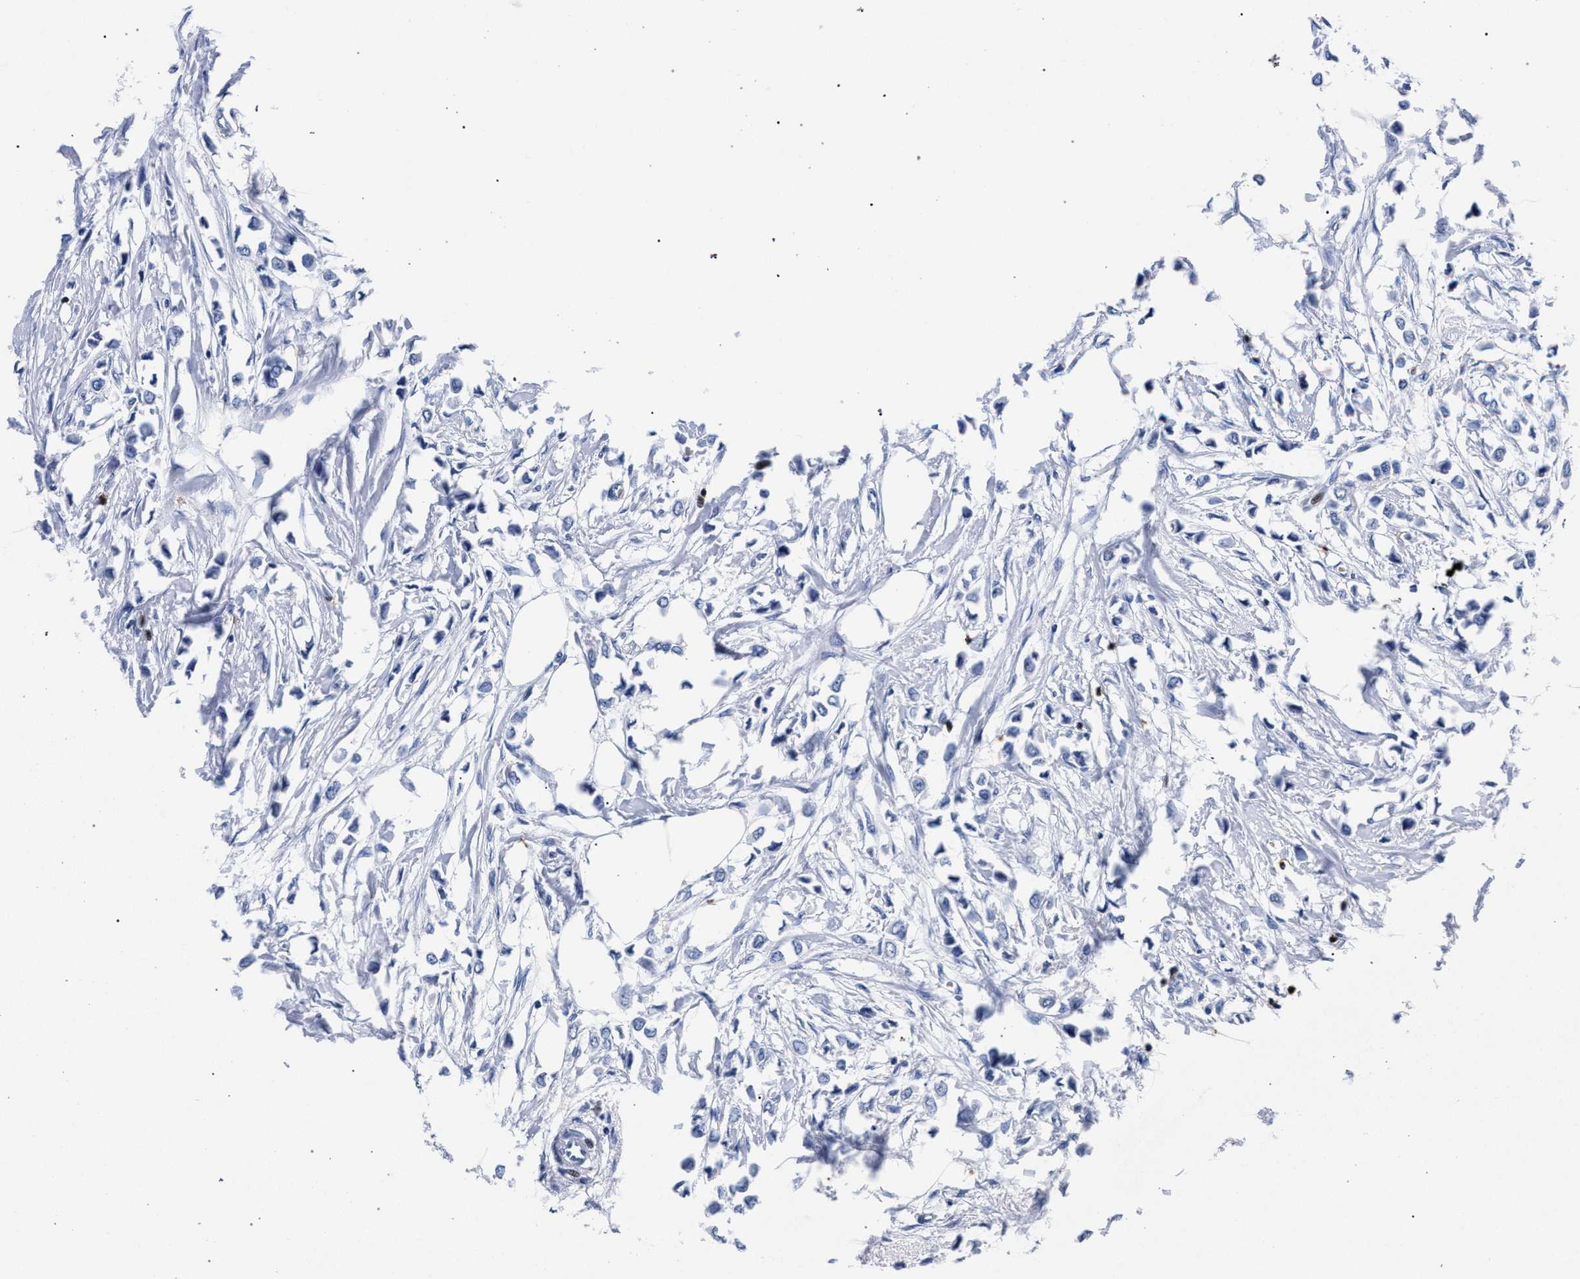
{"staining": {"intensity": "negative", "quantity": "none", "location": "none"}, "tissue": "breast cancer", "cell_type": "Tumor cells", "image_type": "cancer", "snomed": [{"axis": "morphology", "description": "Lobular carcinoma"}, {"axis": "topography", "description": "Breast"}], "caption": "The photomicrograph exhibits no staining of tumor cells in breast cancer (lobular carcinoma). (DAB (3,3'-diaminobenzidine) immunohistochemistry visualized using brightfield microscopy, high magnification).", "gene": "KLRK1", "patient": {"sex": "female", "age": 51}}